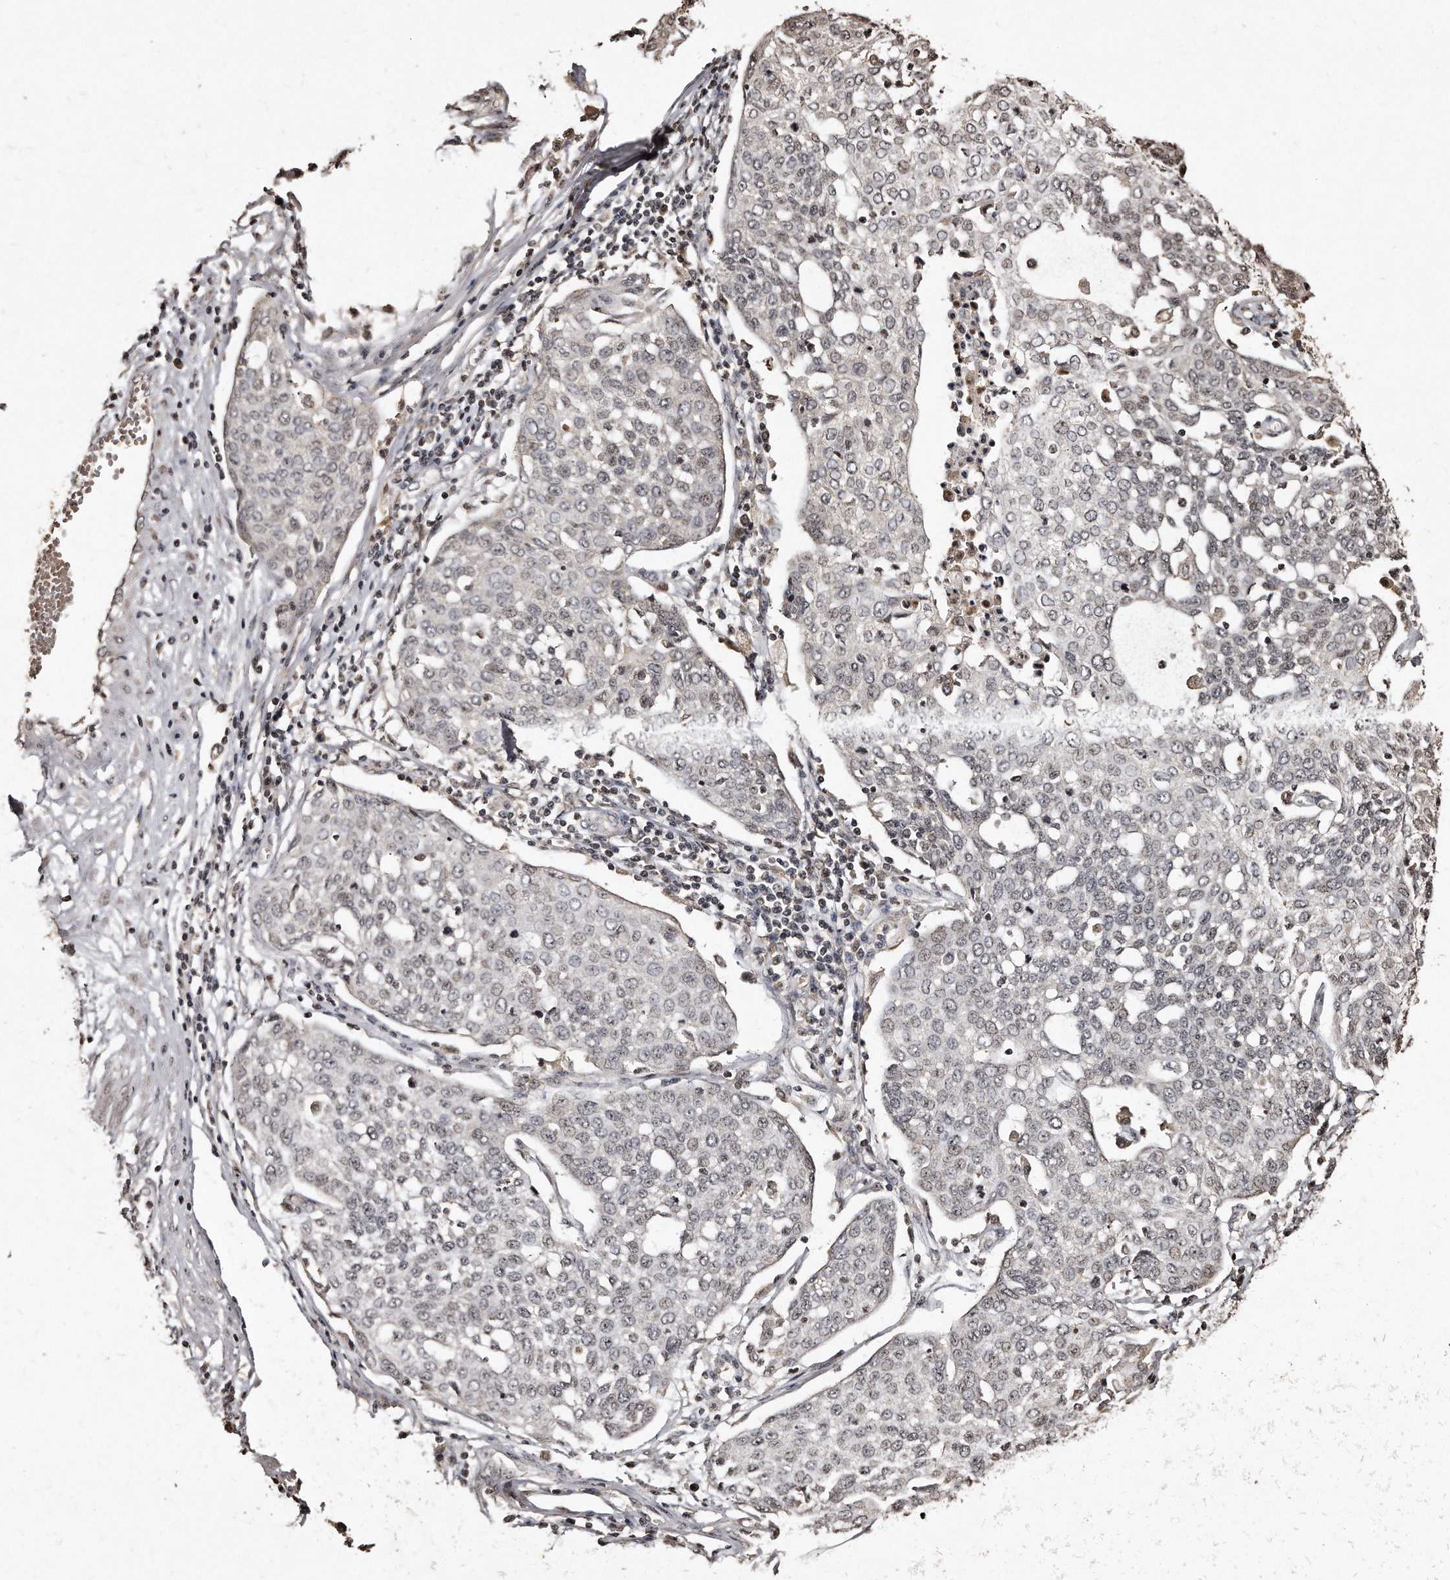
{"staining": {"intensity": "weak", "quantity": "25%-75%", "location": "nuclear"}, "tissue": "cervical cancer", "cell_type": "Tumor cells", "image_type": "cancer", "snomed": [{"axis": "morphology", "description": "Squamous cell carcinoma, NOS"}, {"axis": "topography", "description": "Cervix"}], "caption": "An immunohistochemistry photomicrograph of tumor tissue is shown. Protein staining in brown highlights weak nuclear positivity in squamous cell carcinoma (cervical) within tumor cells.", "gene": "TSHR", "patient": {"sex": "female", "age": 34}}